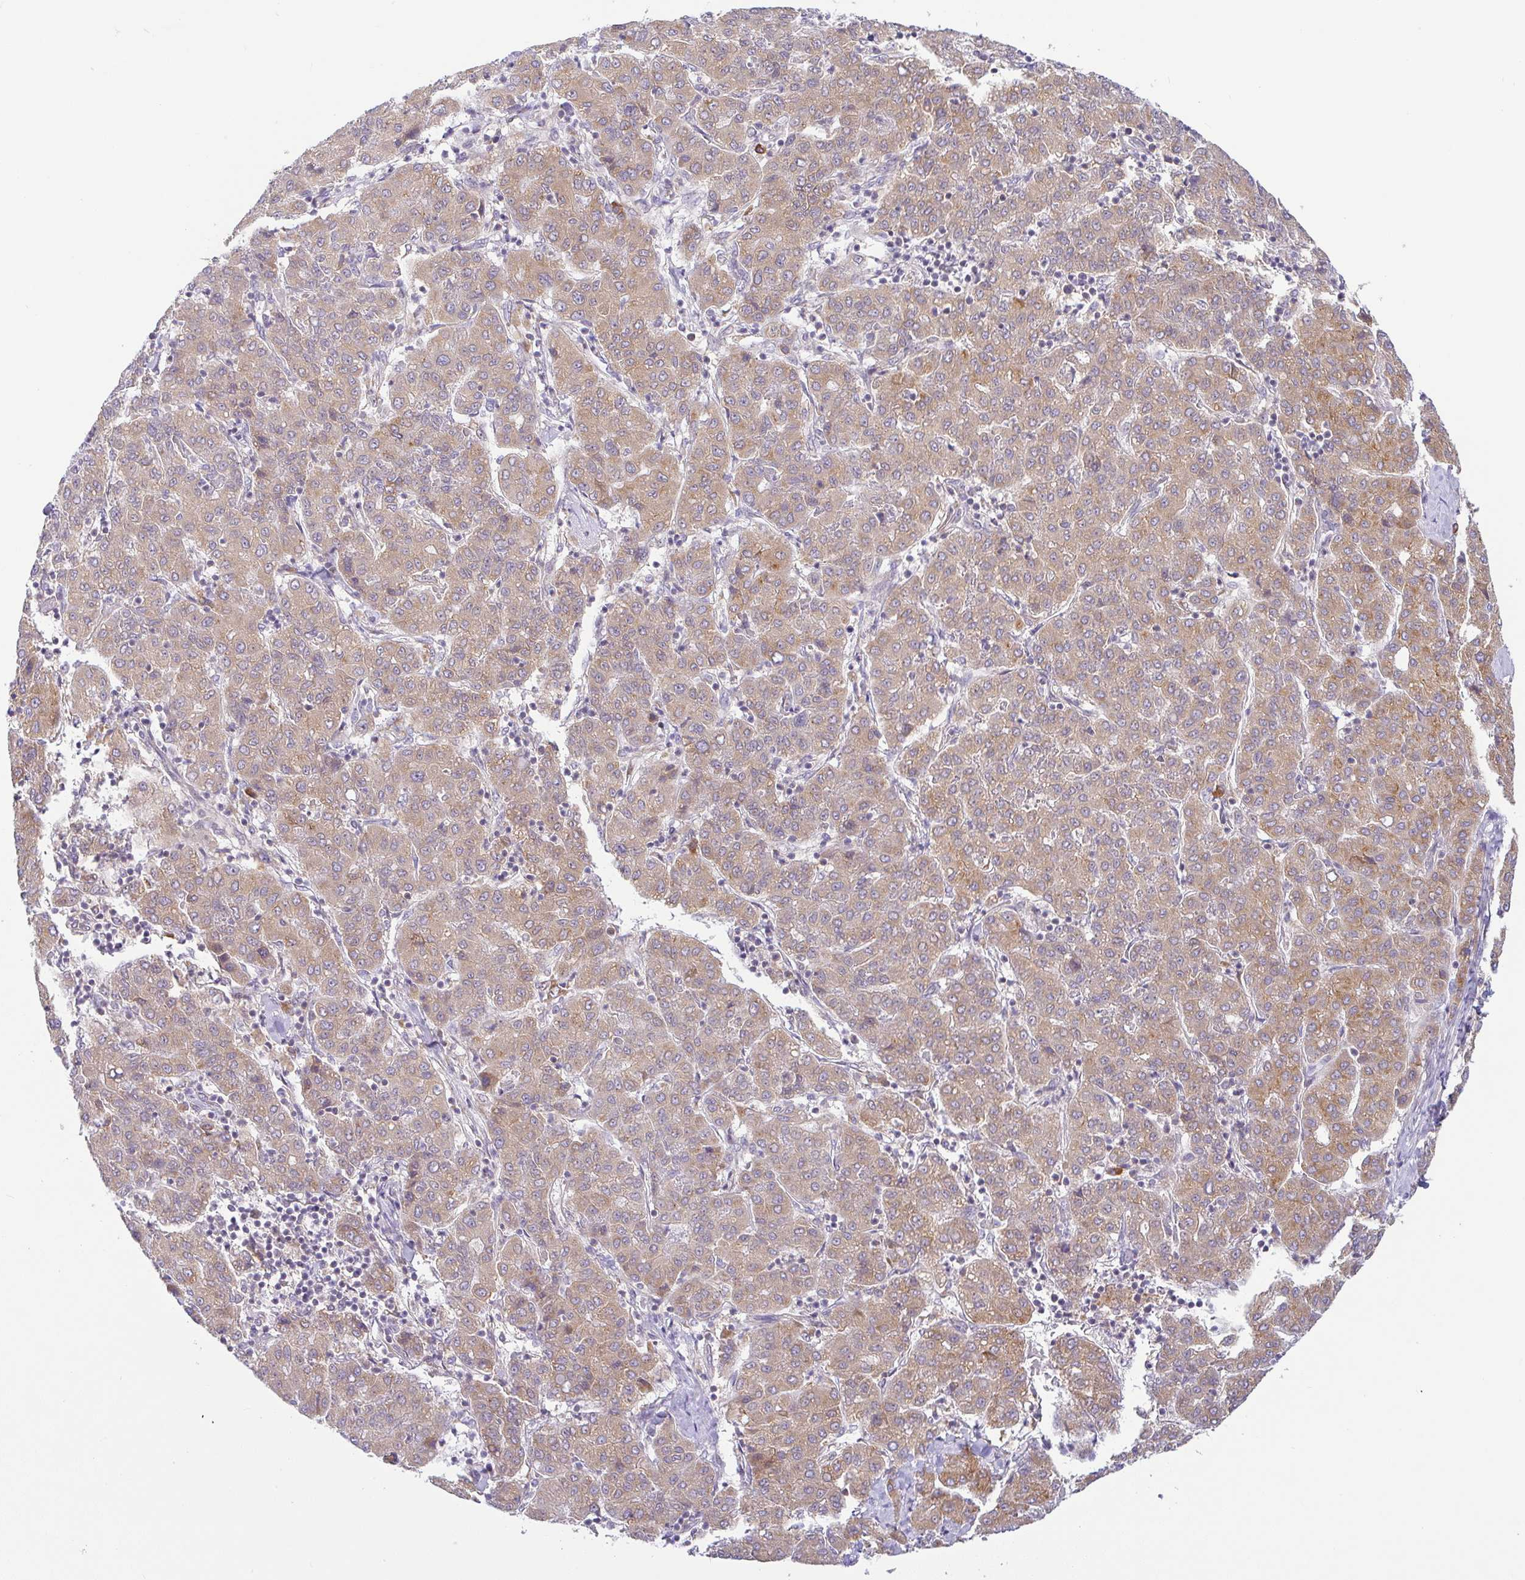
{"staining": {"intensity": "moderate", "quantity": ">75%", "location": "cytoplasmic/membranous"}, "tissue": "liver cancer", "cell_type": "Tumor cells", "image_type": "cancer", "snomed": [{"axis": "morphology", "description": "Carcinoma, Hepatocellular, NOS"}, {"axis": "topography", "description": "Liver"}], "caption": "A micrograph showing moderate cytoplasmic/membranous staining in approximately >75% of tumor cells in hepatocellular carcinoma (liver), as visualized by brown immunohistochemical staining.", "gene": "DERL2", "patient": {"sex": "male", "age": 65}}